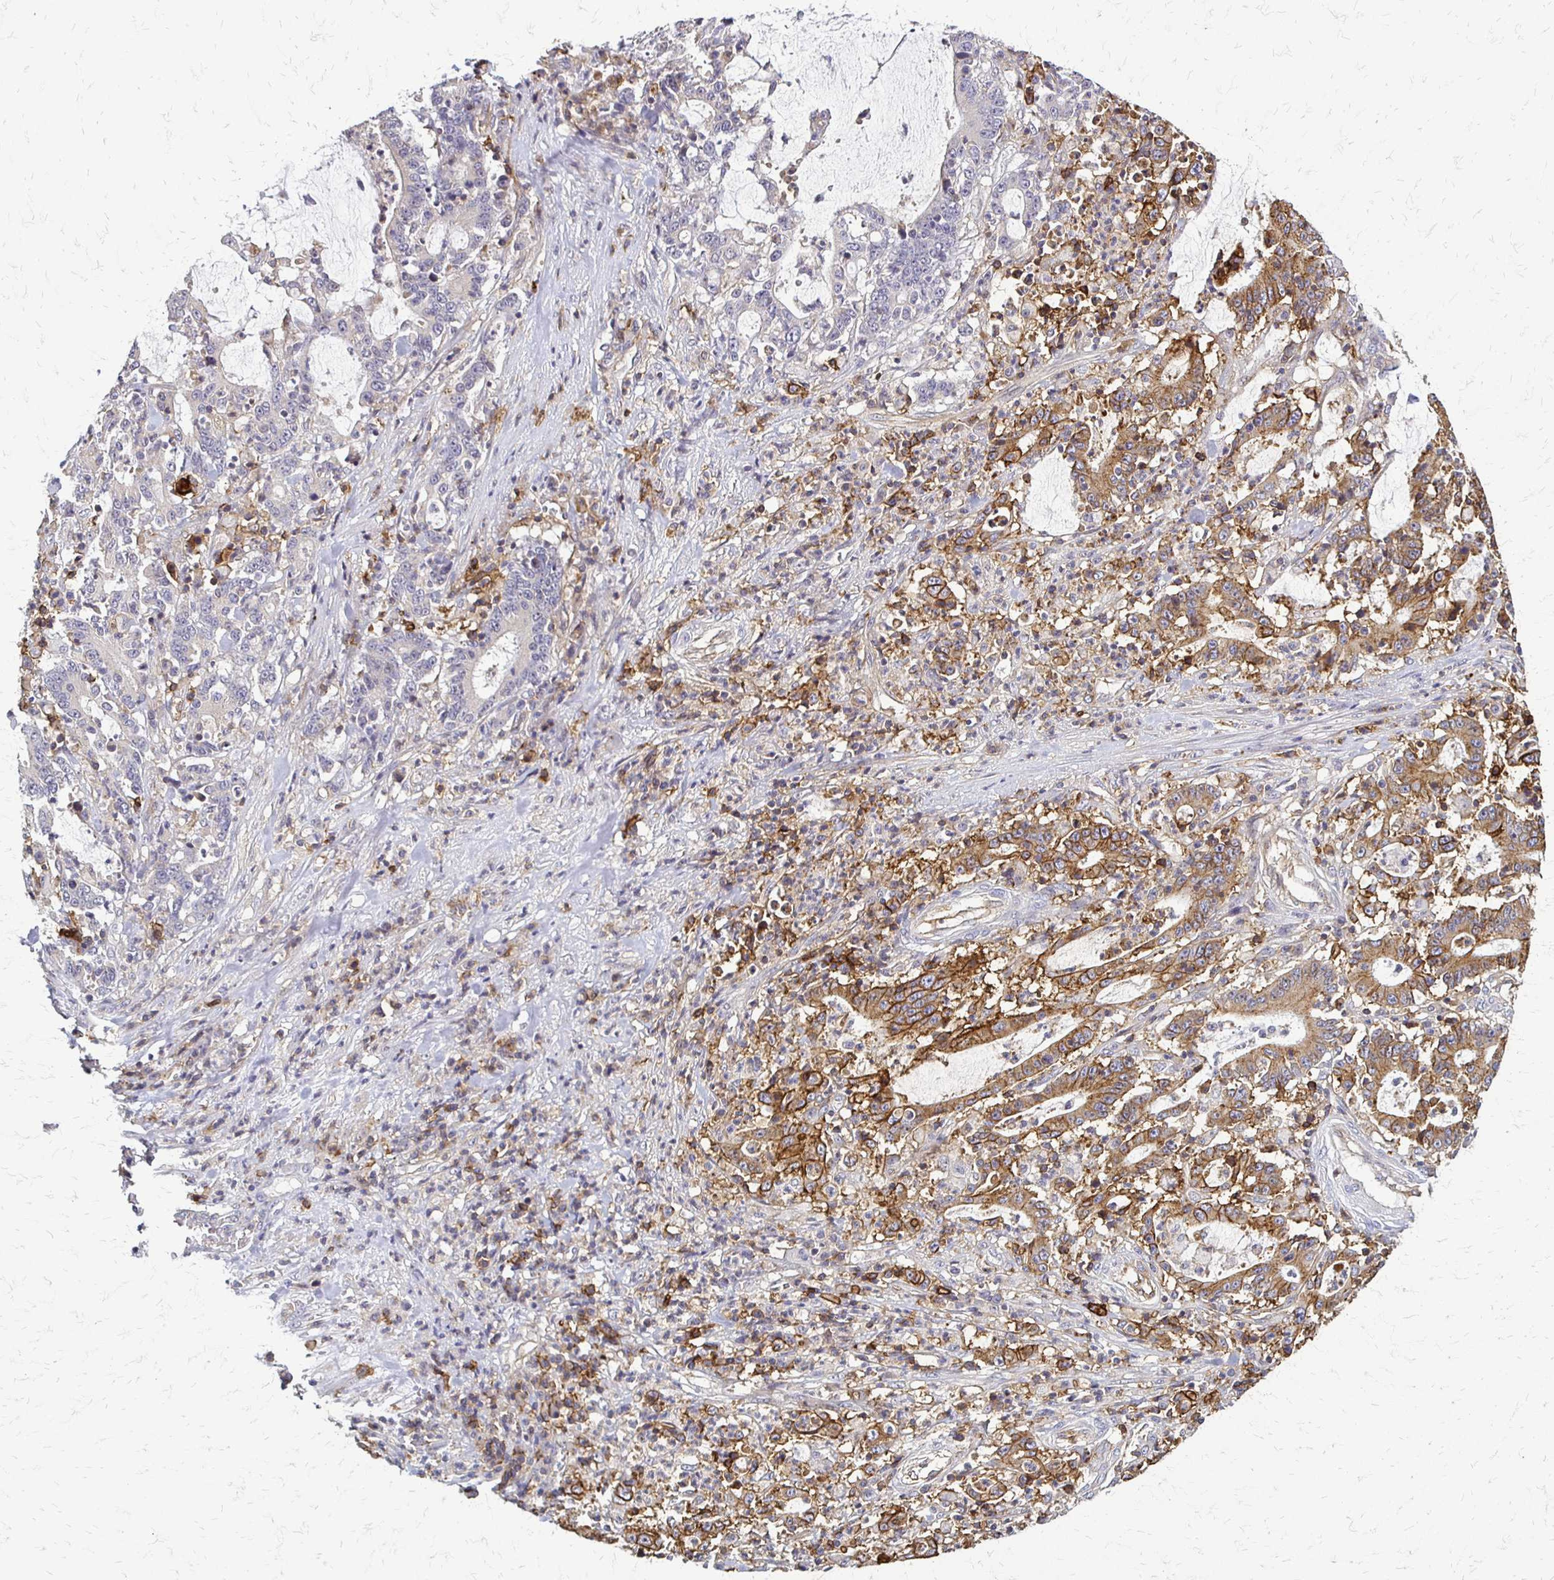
{"staining": {"intensity": "moderate", "quantity": ">75%", "location": "cytoplasmic/membranous"}, "tissue": "stomach cancer", "cell_type": "Tumor cells", "image_type": "cancer", "snomed": [{"axis": "morphology", "description": "Adenocarcinoma, NOS"}, {"axis": "topography", "description": "Stomach, upper"}], "caption": "Immunohistochemical staining of human stomach adenocarcinoma exhibits medium levels of moderate cytoplasmic/membranous protein staining in about >75% of tumor cells.", "gene": "SLC9A9", "patient": {"sex": "male", "age": 68}}